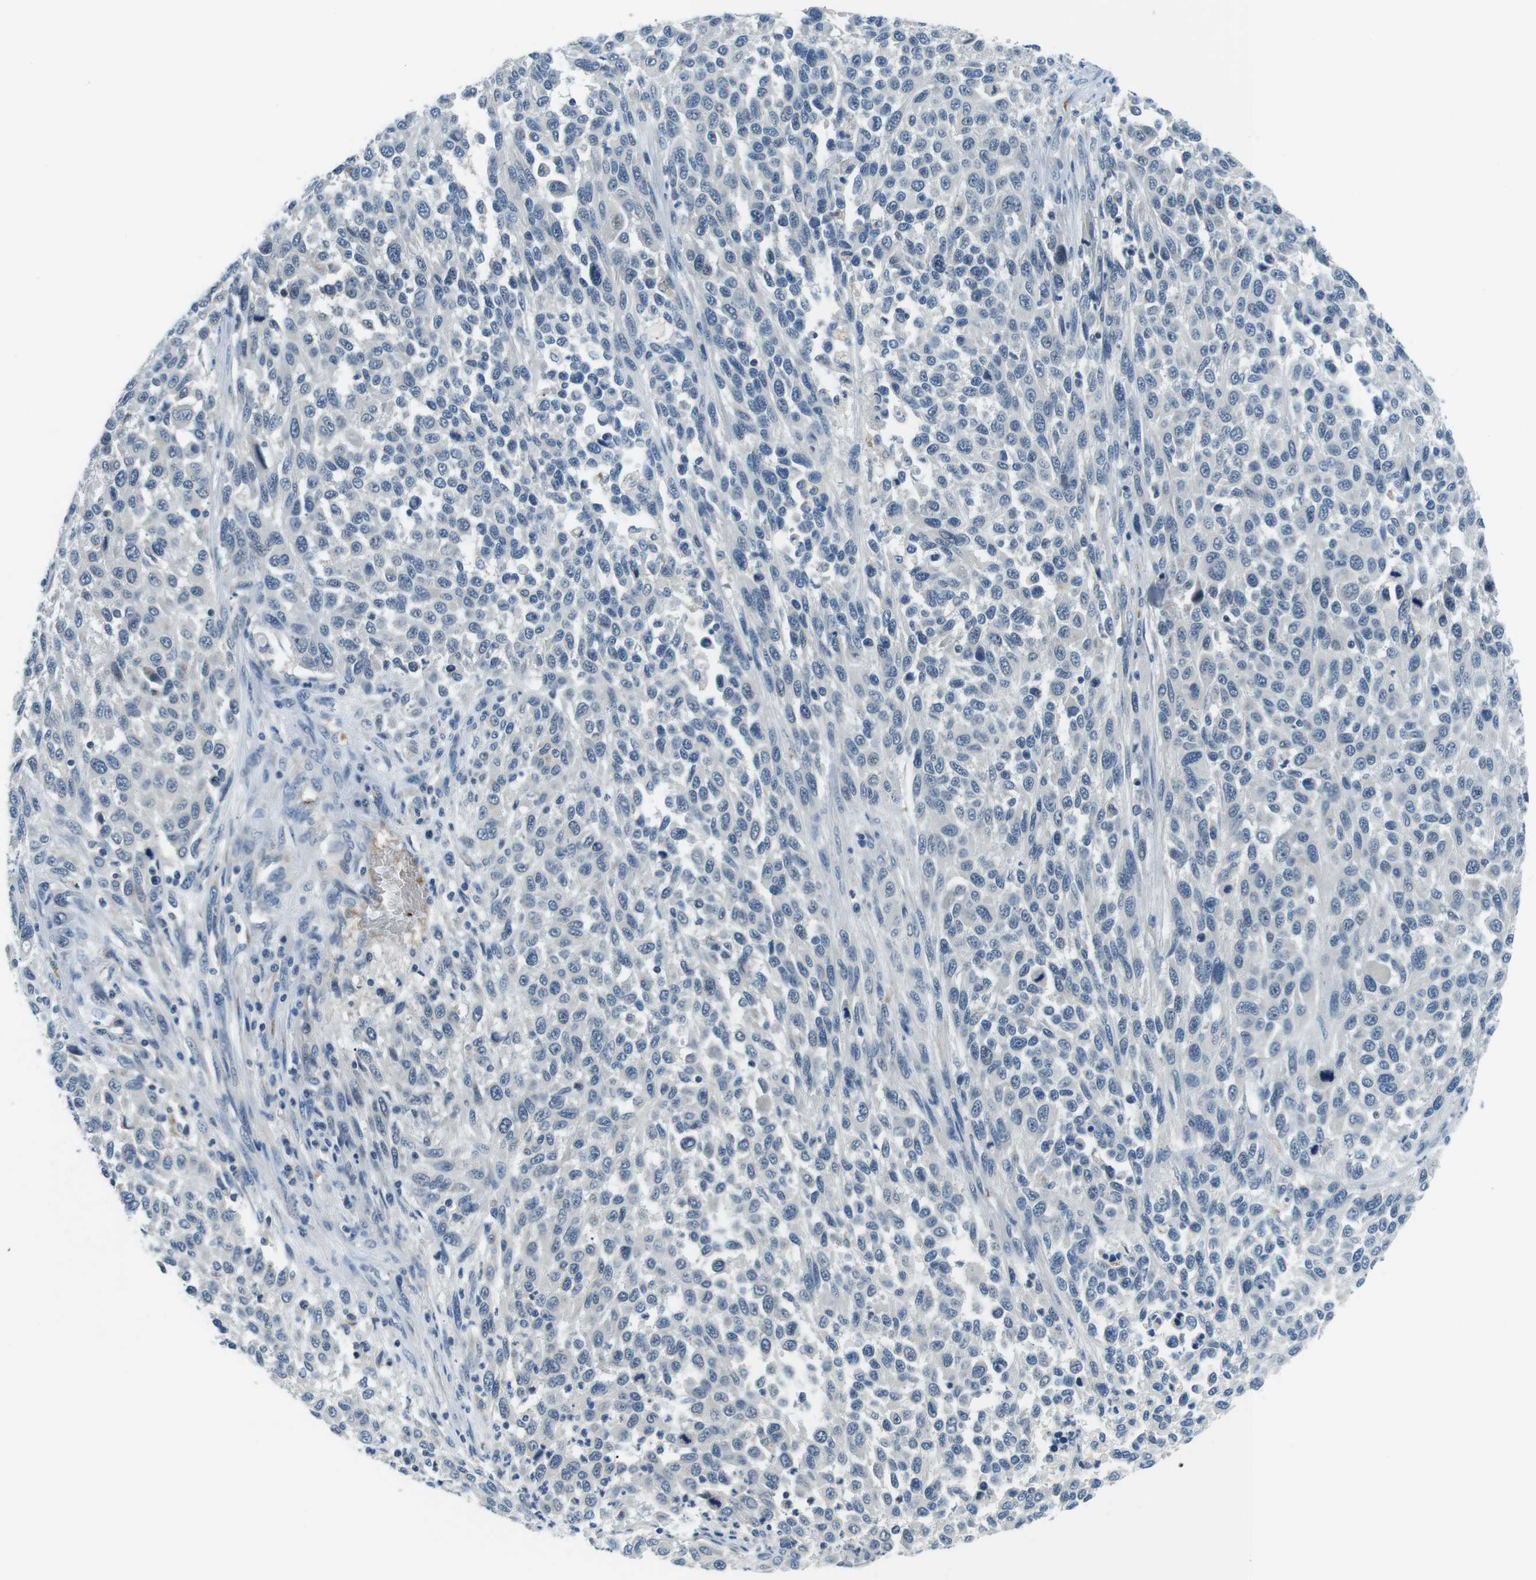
{"staining": {"intensity": "negative", "quantity": "none", "location": "none"}, "tissue": "melanoma", "cell_type": "Tumor cells", "image_type": "cancer", "snomed": [{"axis": "morphology", "description": "Malignant melanoma, Metastatic site"}, {"axis": "topography", "description": "Lymph node"}], "caption": "This is a photomicrograph of immunohistochemistry staining of melanoma, which shows no positivity in tumor cells.", "gene": "WSCD1", "patient": {"sex": "male", "age": 61}}